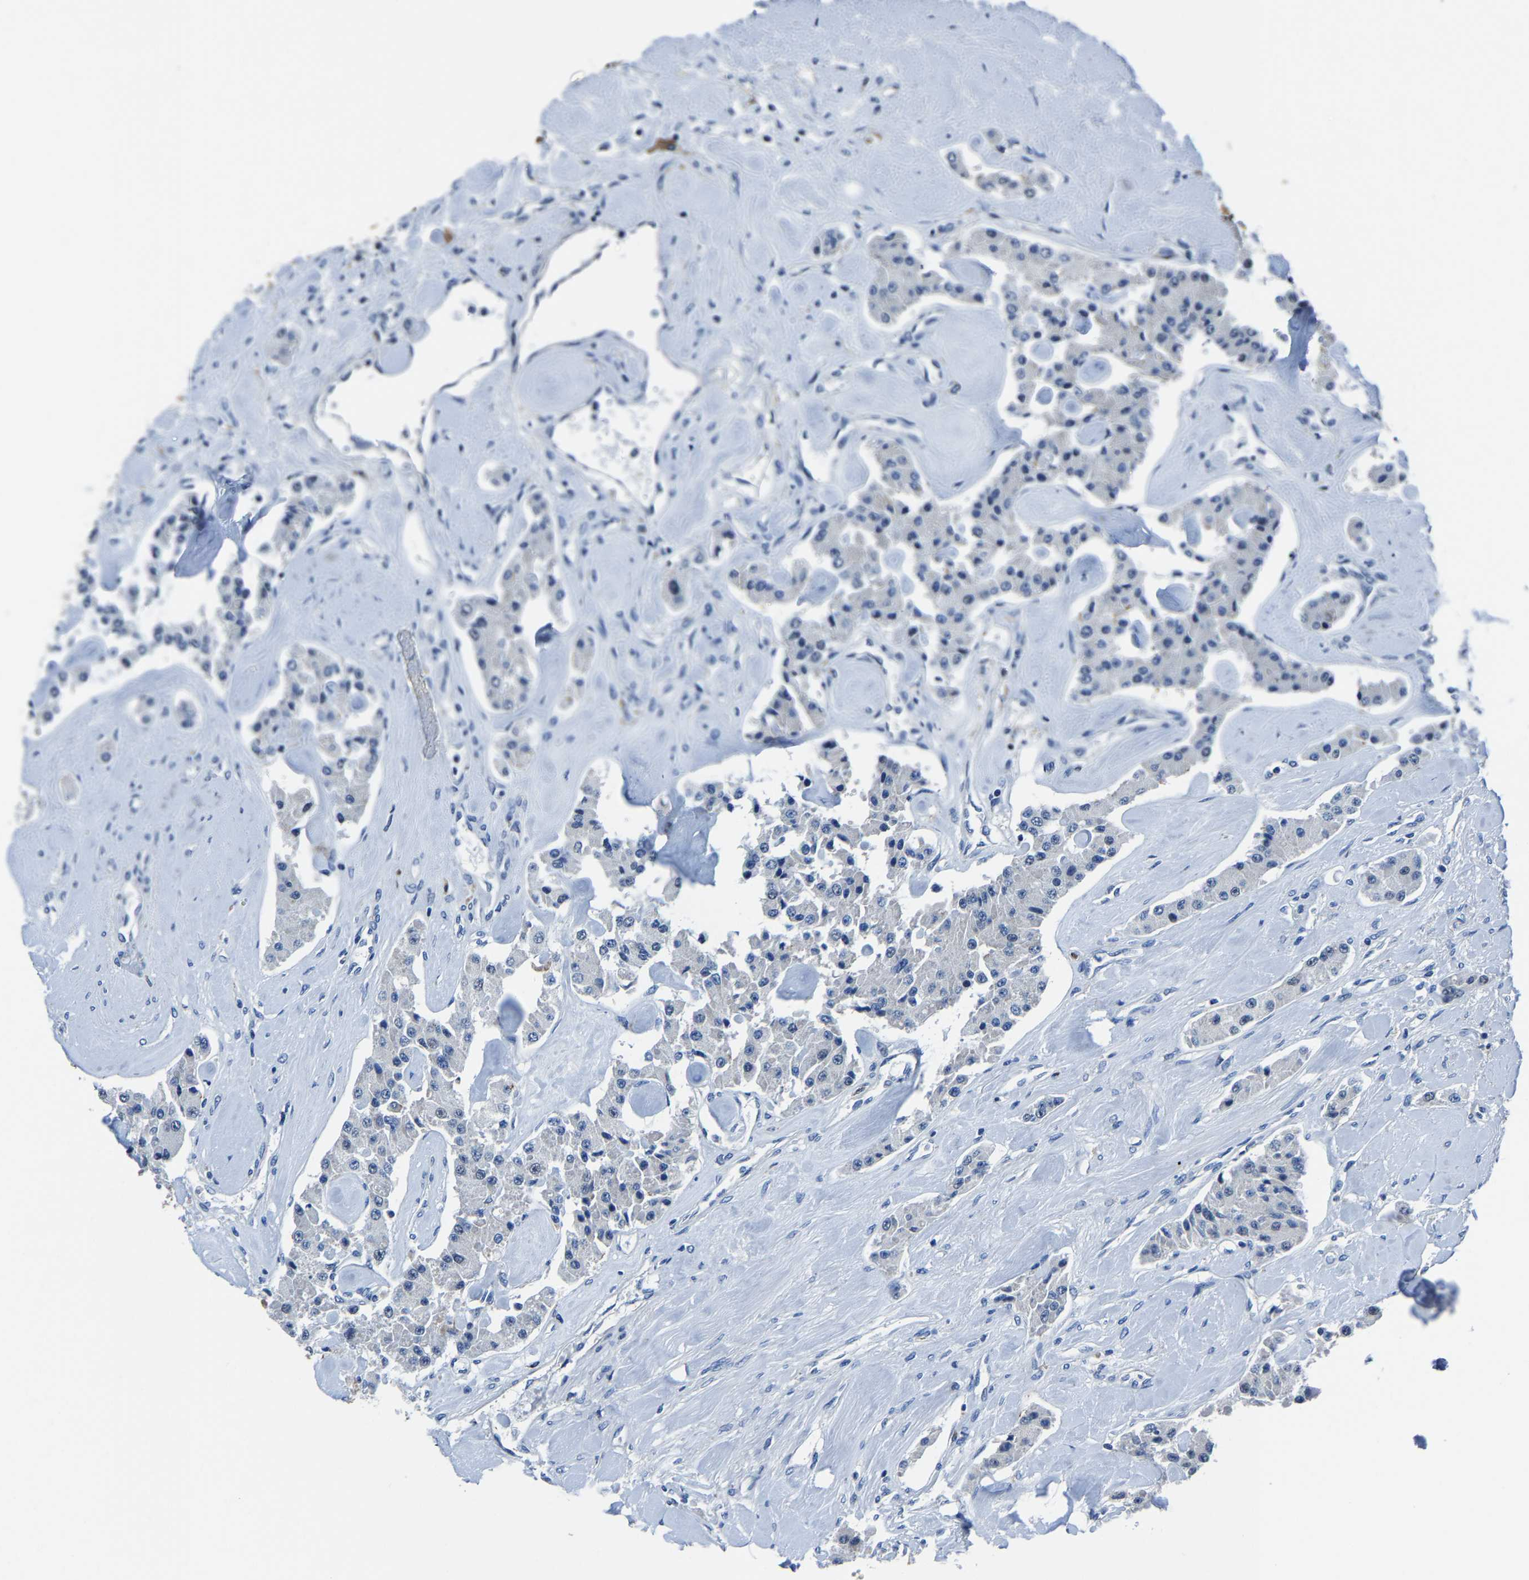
{"staining": {"intensity": "negative", "quantity": "none", "location": "none"}, "tissue": "carcinoid", "cell_type": "Tumor cells", "image_type": "cancer", "snomed": [{"axis": "morphology", "description": "Carcinoid, malignant, NOS"}, {"axis": "topography", "description": "Pancreas"}], "caption": "There is no significant positivity in tumor cells of malignant carcinoid. The staining was performed using DAB (3,3'-diaminobenzidine) to visualize the protein expression in brown, while the nuclei were stained in blue with hematoxylin (Magnification: 20x).", "gene": "STRBP", "patient": {"sex": "male", "age": 41}}